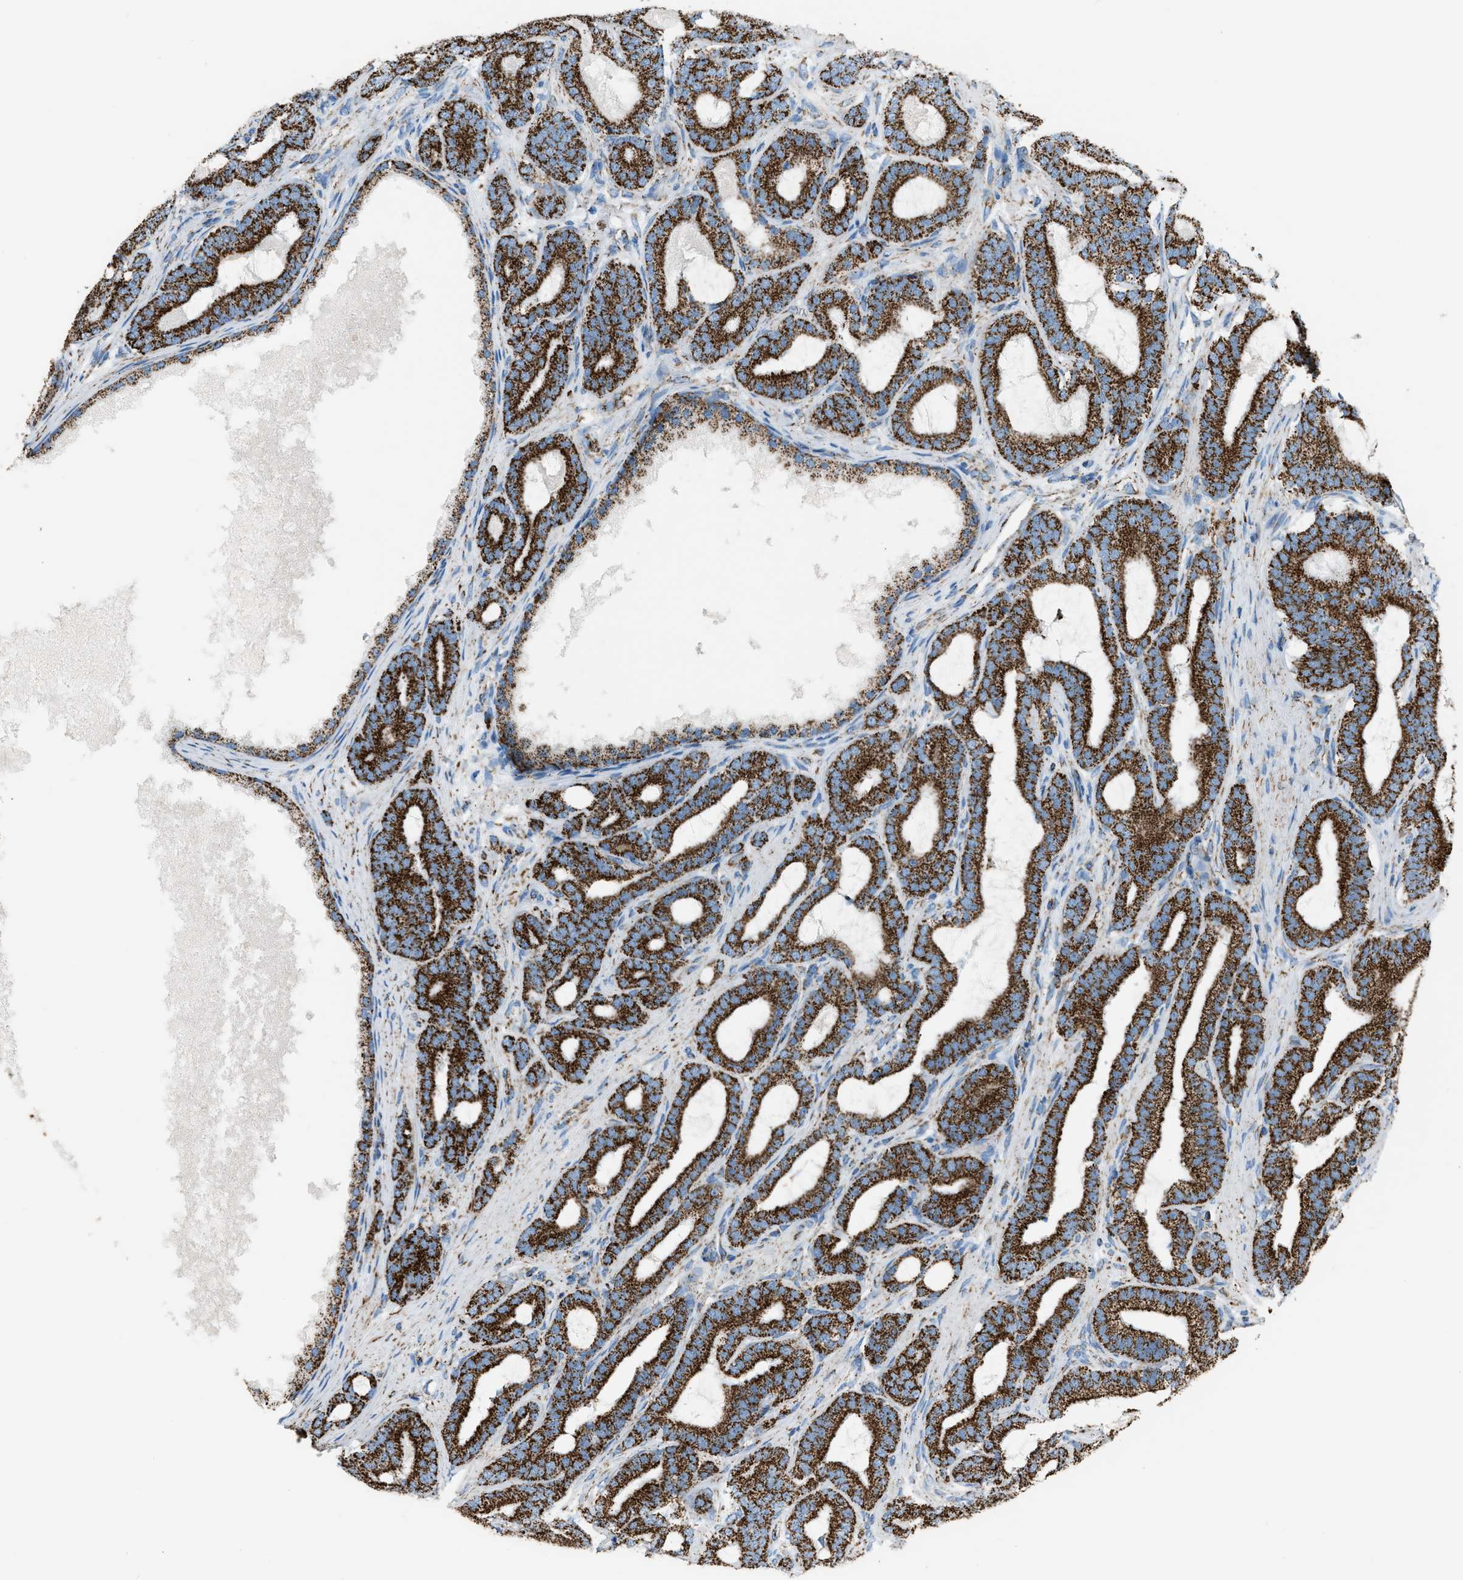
{"staining": {"intensity": "strong", "quantity": ">75%", "location": "cytoplasmic/membranous"}, "tissue": "prostate cancer", "cell_type": "Tumor cells", "image_type": "cancer", "snomed": [{"axis": "morphology", "description": "Adenocarcinoma, High grade"}, {"axis": "topography", "description": "Prostate"}], "caption": "The image displays staining of high-grade adenocarcinoma (prostate), revealing strong cytoplasmic/membranous protein expression (brown color) within tumor cells.", "gene": "MDH2", "patient": {"sex": "male", "age": 60}}